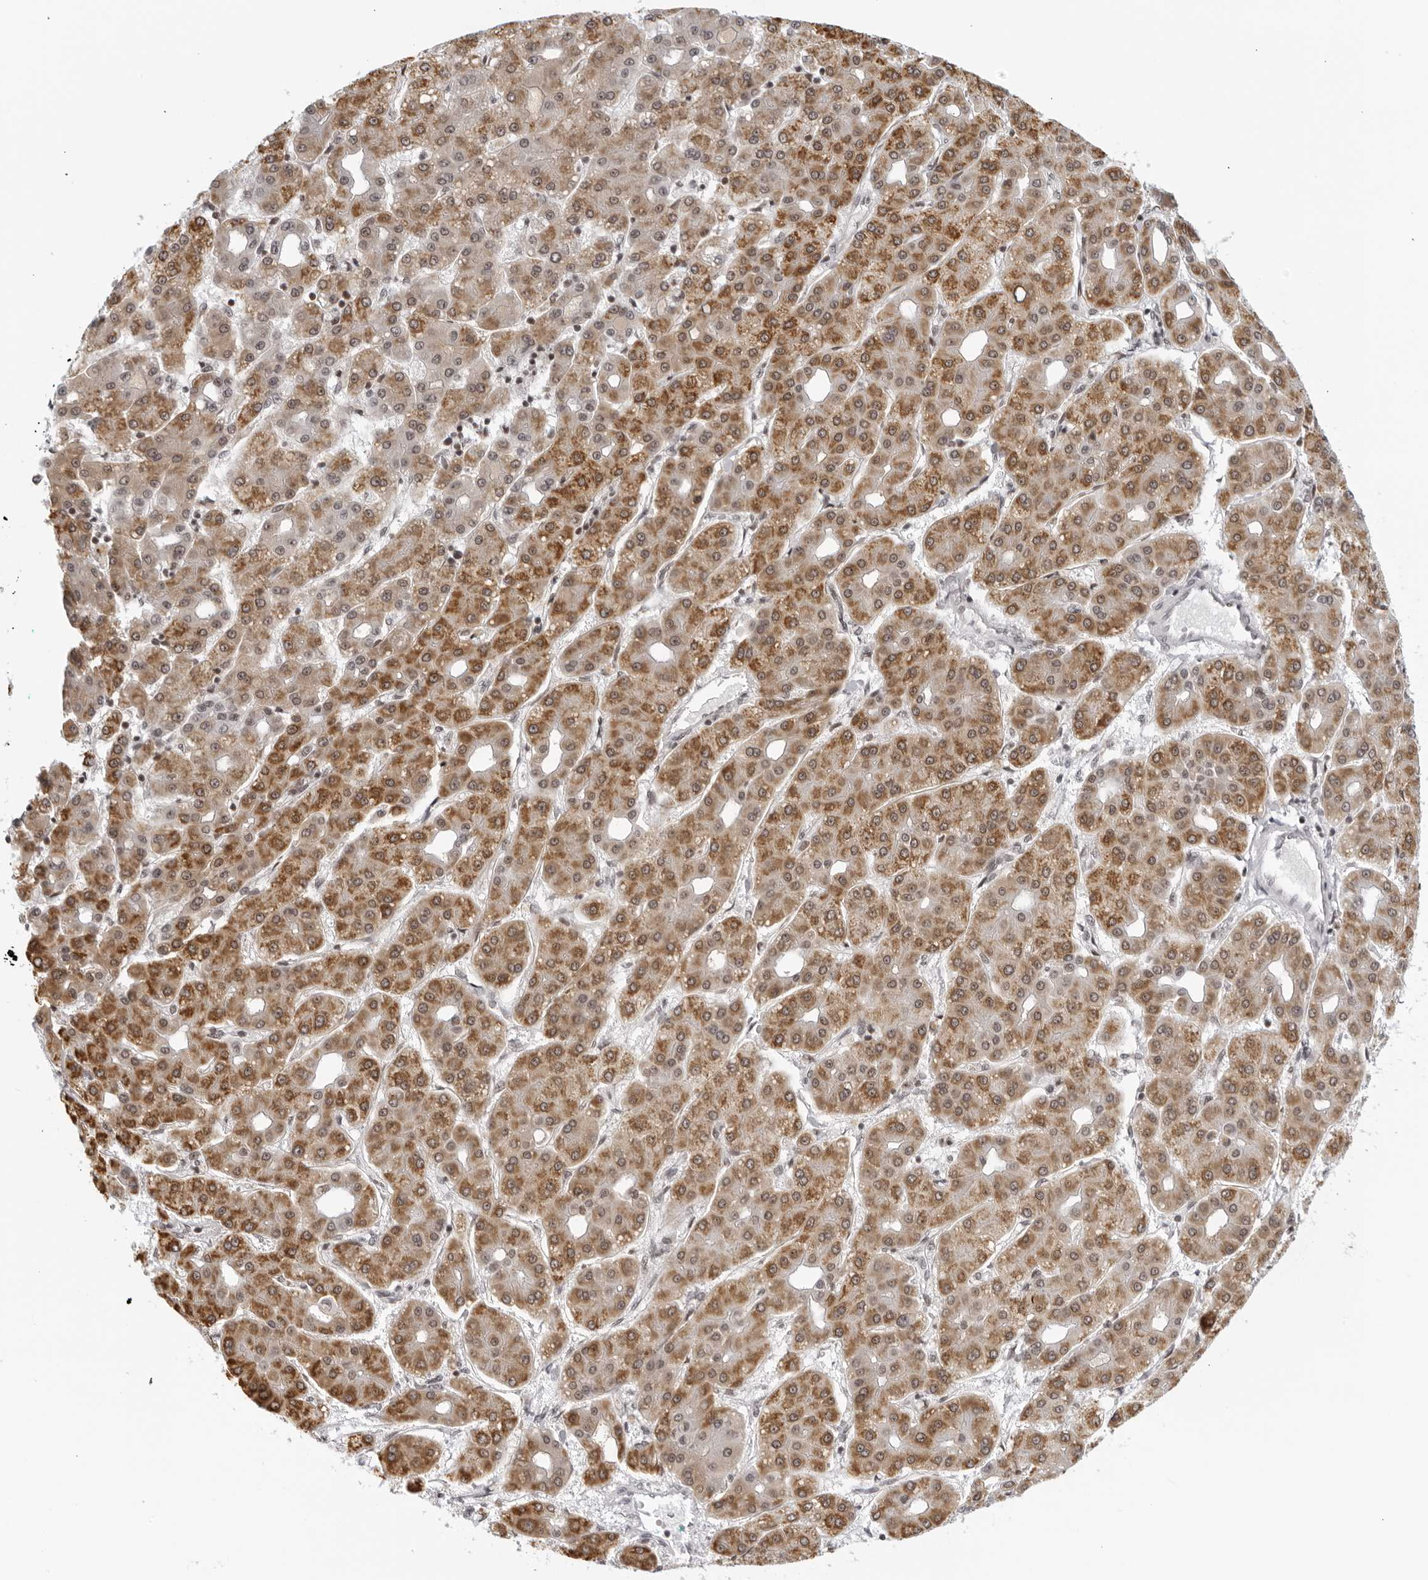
{"staining": {"intensity": "moderate", "quantity": ">75%", "location": "cytoplasmic/membranous"}, "tissue": "liver cancer", "cell_type": "Tumor cells", "image_type": "cancer", "snomed": [{"axis": "morphology", "description": "Carcinoma, Hepatocellular, NOS"}, {"axis": "topography", "description": "Liver"}], "caption": "Moderate cytoplasmic/membranous staining is appreciated in approximately >75% of tumor cells in liver hepatocellular carcinoma.", "gene": "RAB11FIP3", "patient": {"sex": "male", "age": 65}}